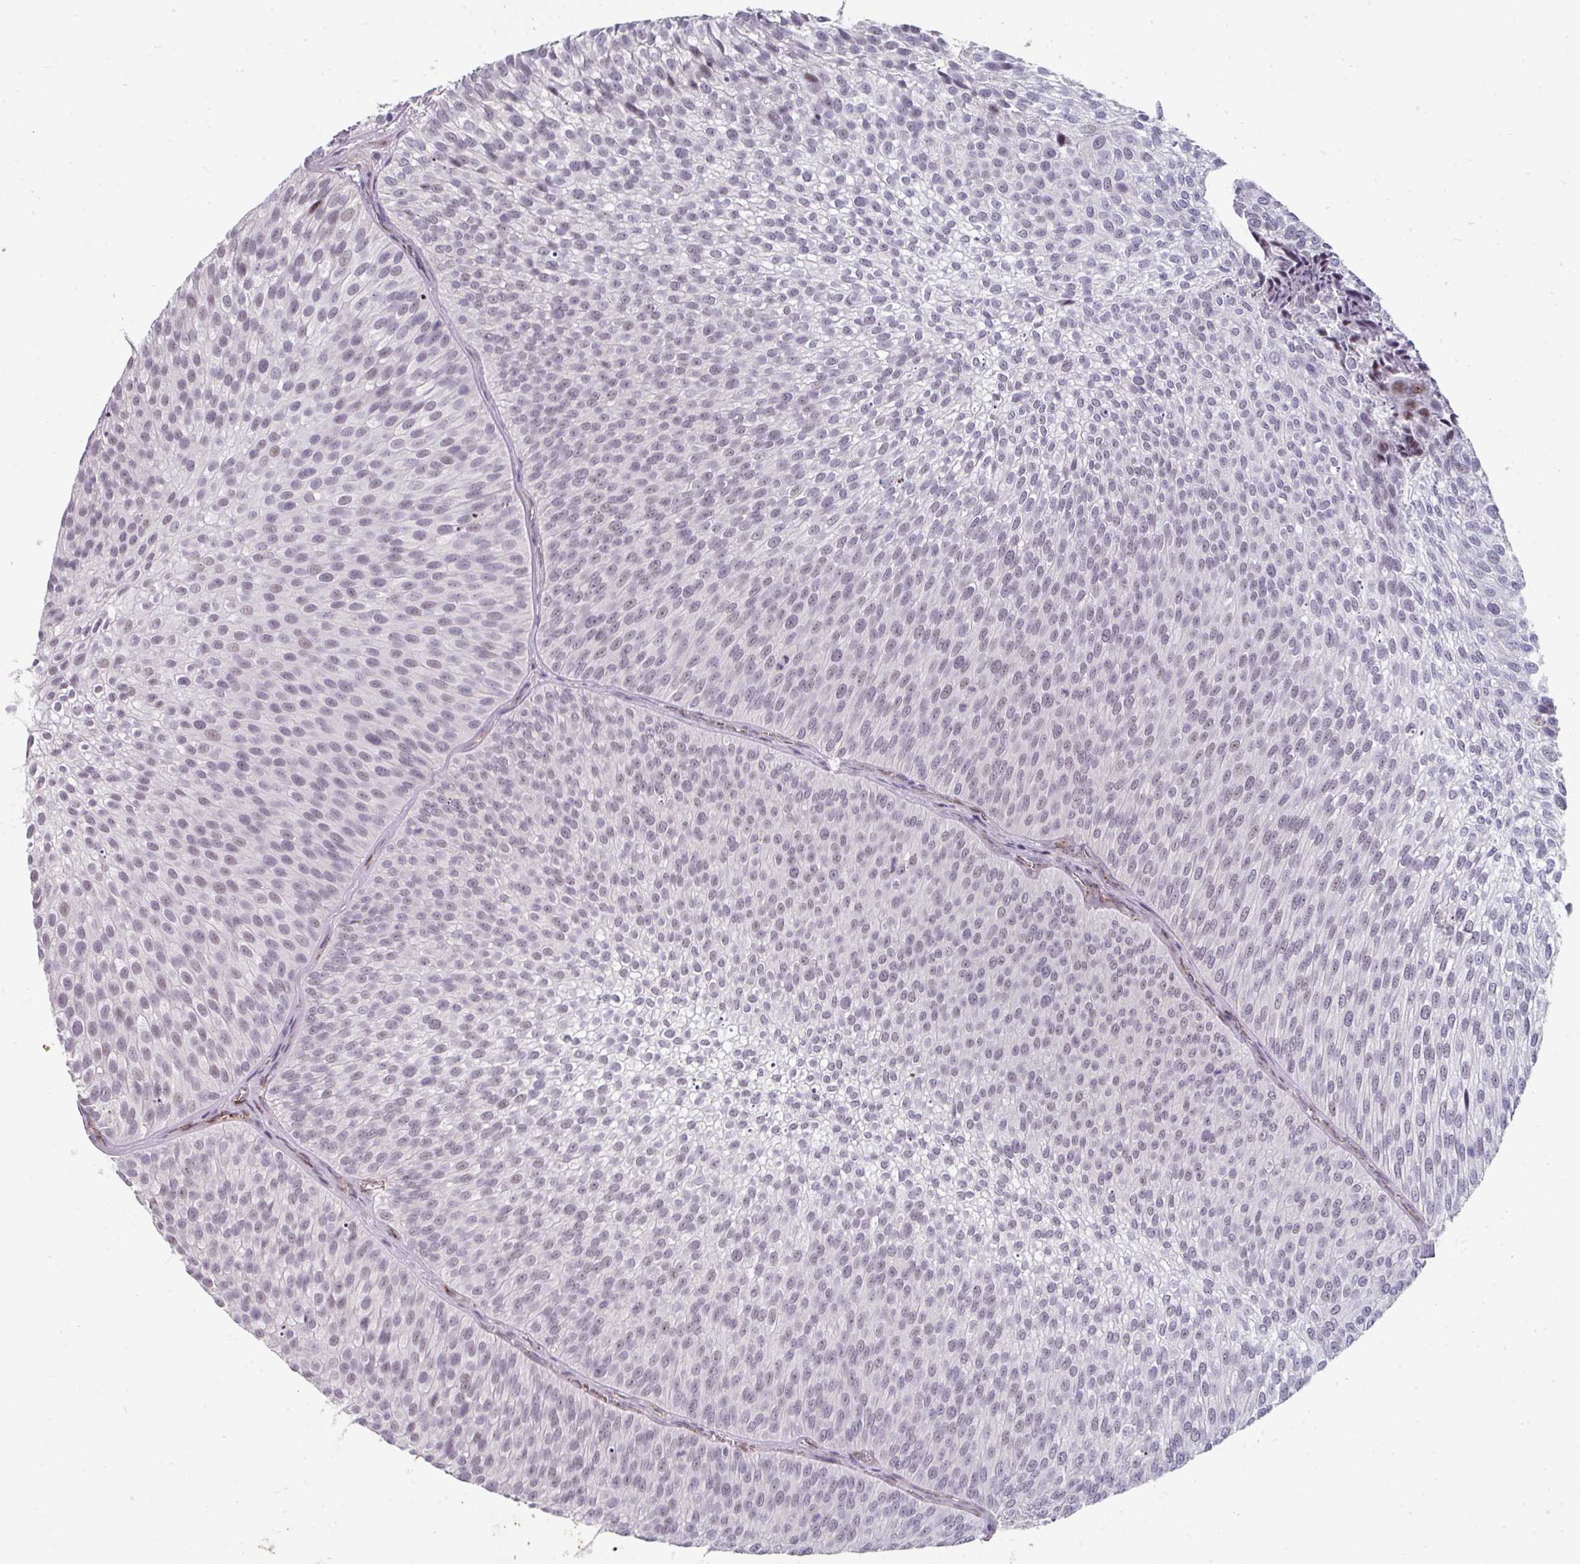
{"staining": {"intensity": "weak", "quantity": "<25%", "location": "nuclear"}, "tissue": "urothelial cancer", "cell_type": "Tumor cells", "image_type": "cancer", "snomed": [{"axis": "morphology", "description": "Urothelial carcinoma, Low grade"}, {"axis": "topography", "description": "Urinary bladder"}], "caption": "This is a micrograph of immunohistochemistry staining of urothelial cancer, which shows no positivity in tumor cells.", "gene": "SIDT2", "patient": {"sex": "male", "age": 91}}